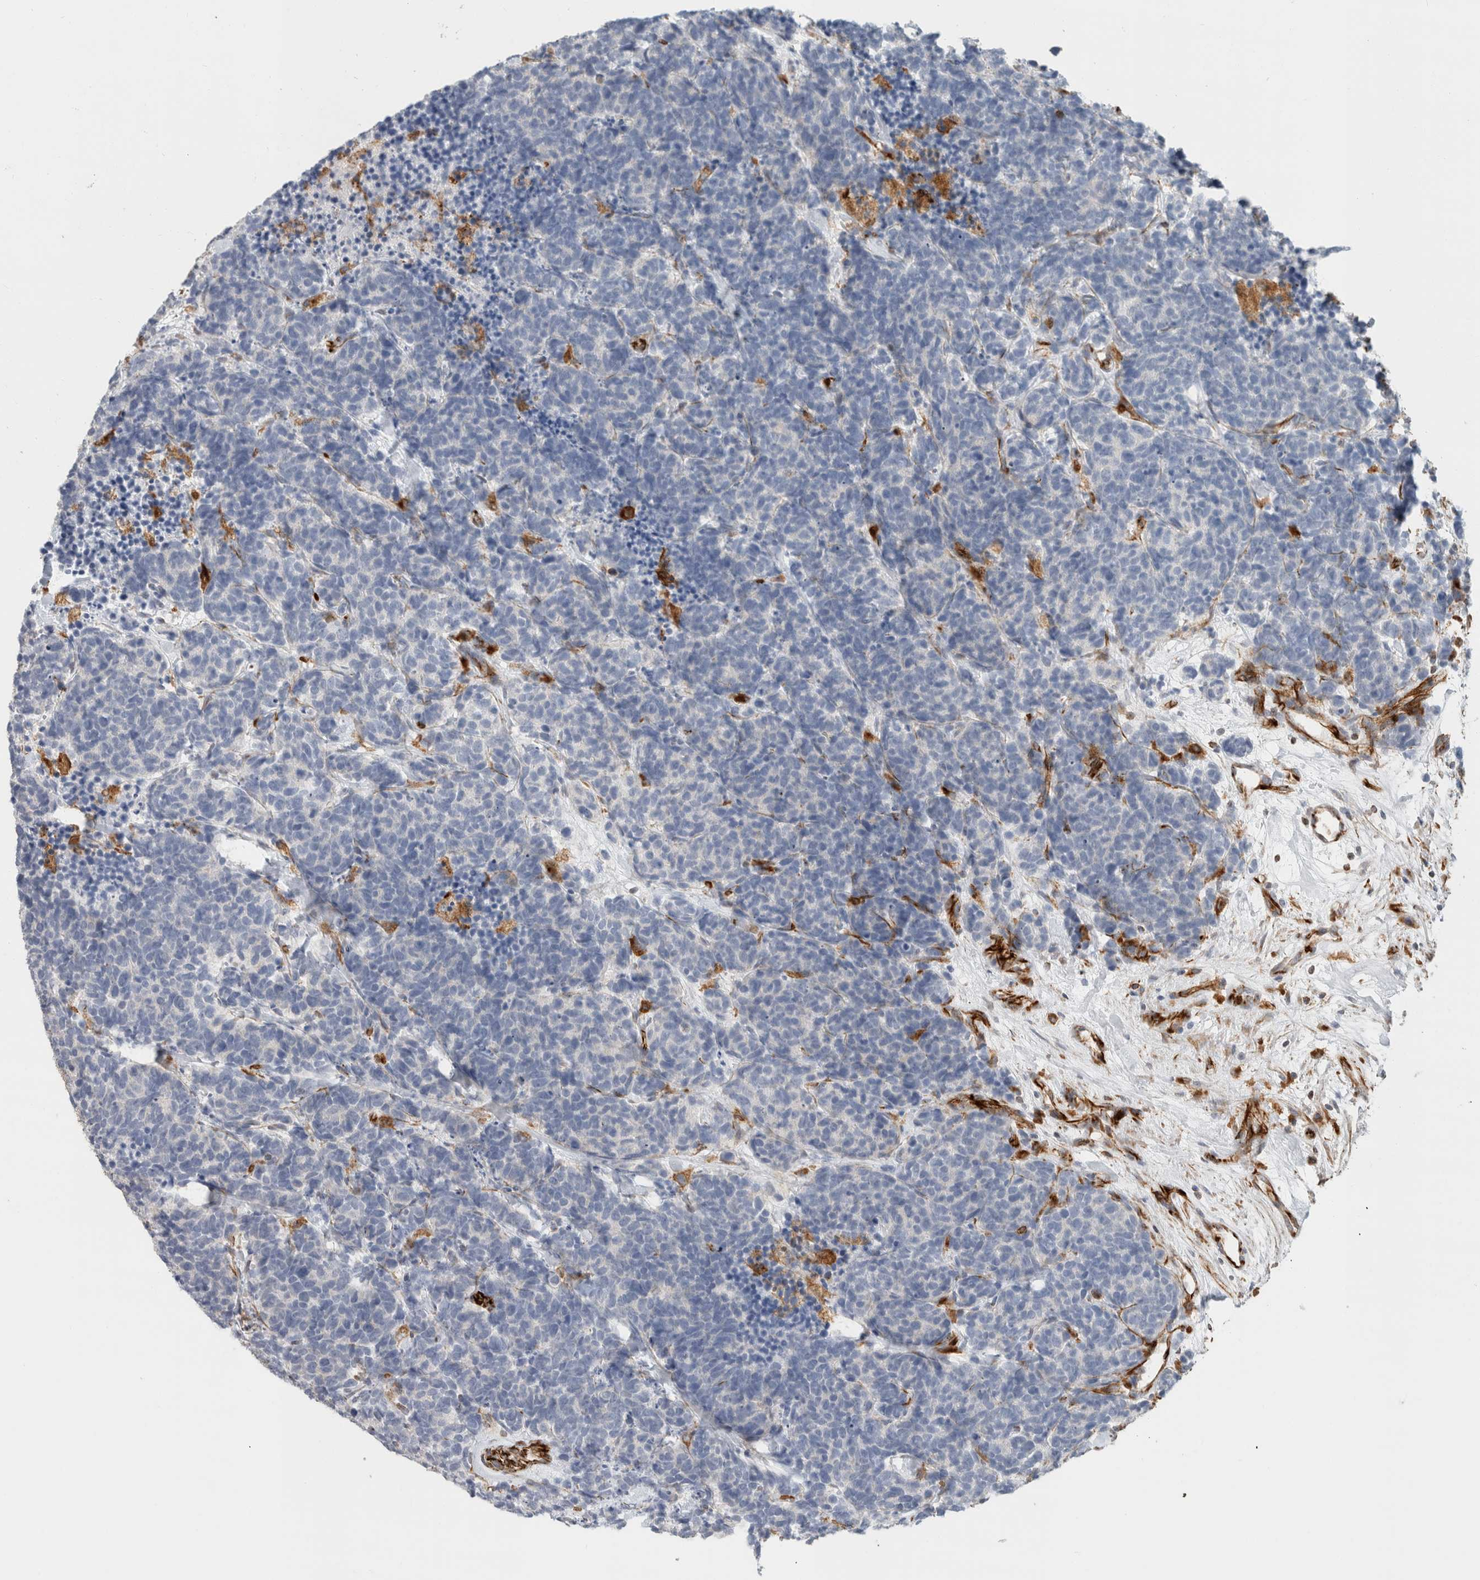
{"staining": {"intensity": "negative", "quantity": "none", "location": "none"}, "tissue": "carcinoid", "cell_type": "Tumor cells", "image_type": "cancer", "snomed": [{"axis": "morphology", "description": "Carcinoma, NOS"}, {"axis": "morphology", "description": "Carcinoid, malignant, NOS"}, {"axis": "topography", "description": "Urinary bladder"}], "caption": "Carcinoid was stained to show a protein in brown. There is no significant expression in tumor cells. (Brightfield microscopy of DAB (3,3'-diaminobenzidine) IHC at high magnification).", "gene": "LY86", "patient": {"sex": "male", "age": 57}}